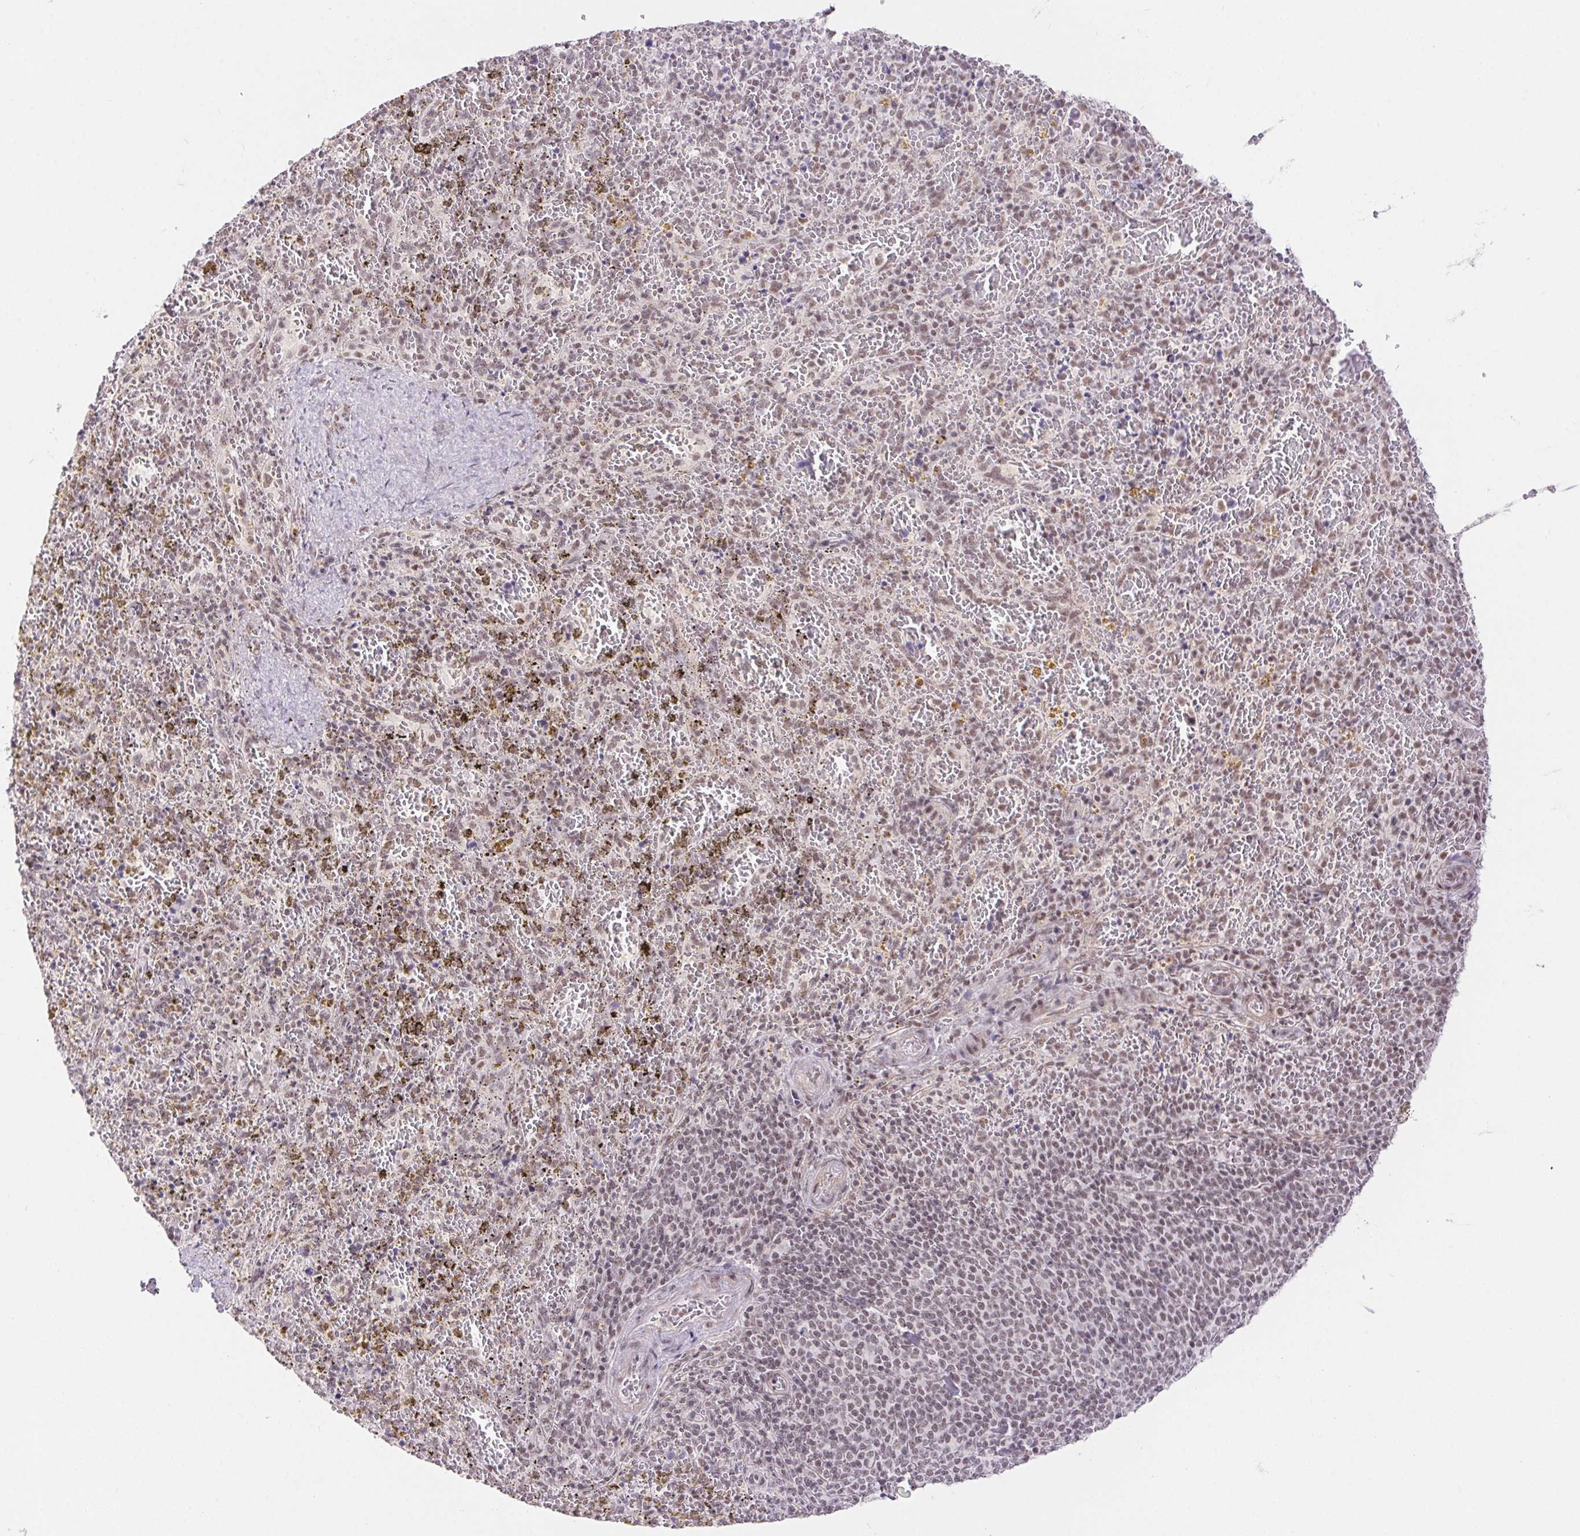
{"staining": {"intensity": "weak", "quantity": "25%-75%", "location": "nuclear"}, "tissue": "spleen", "cell_type": "Cells in red pulp", "image_type": "normal", "snomed": [{"axis": "morphology", "description": "Normal tissue, NOS"}, {"axis": "topography", "description": "Spleen"}], "caption": "High-magnification brightfield microscopy of unremarkable spleen stained with DAB (brown) and counterstained with hematoxylin (blue). cells in red pulp exhibit weak nuclear positivity is seen in approximately25%-75% of cells. Using DAB (brown) and hematoxylin (blue) stains, captured at high magnification using brightfield microscopy.", "gene": "DDX17", "patient": {"sex": "female", "age": 50}}